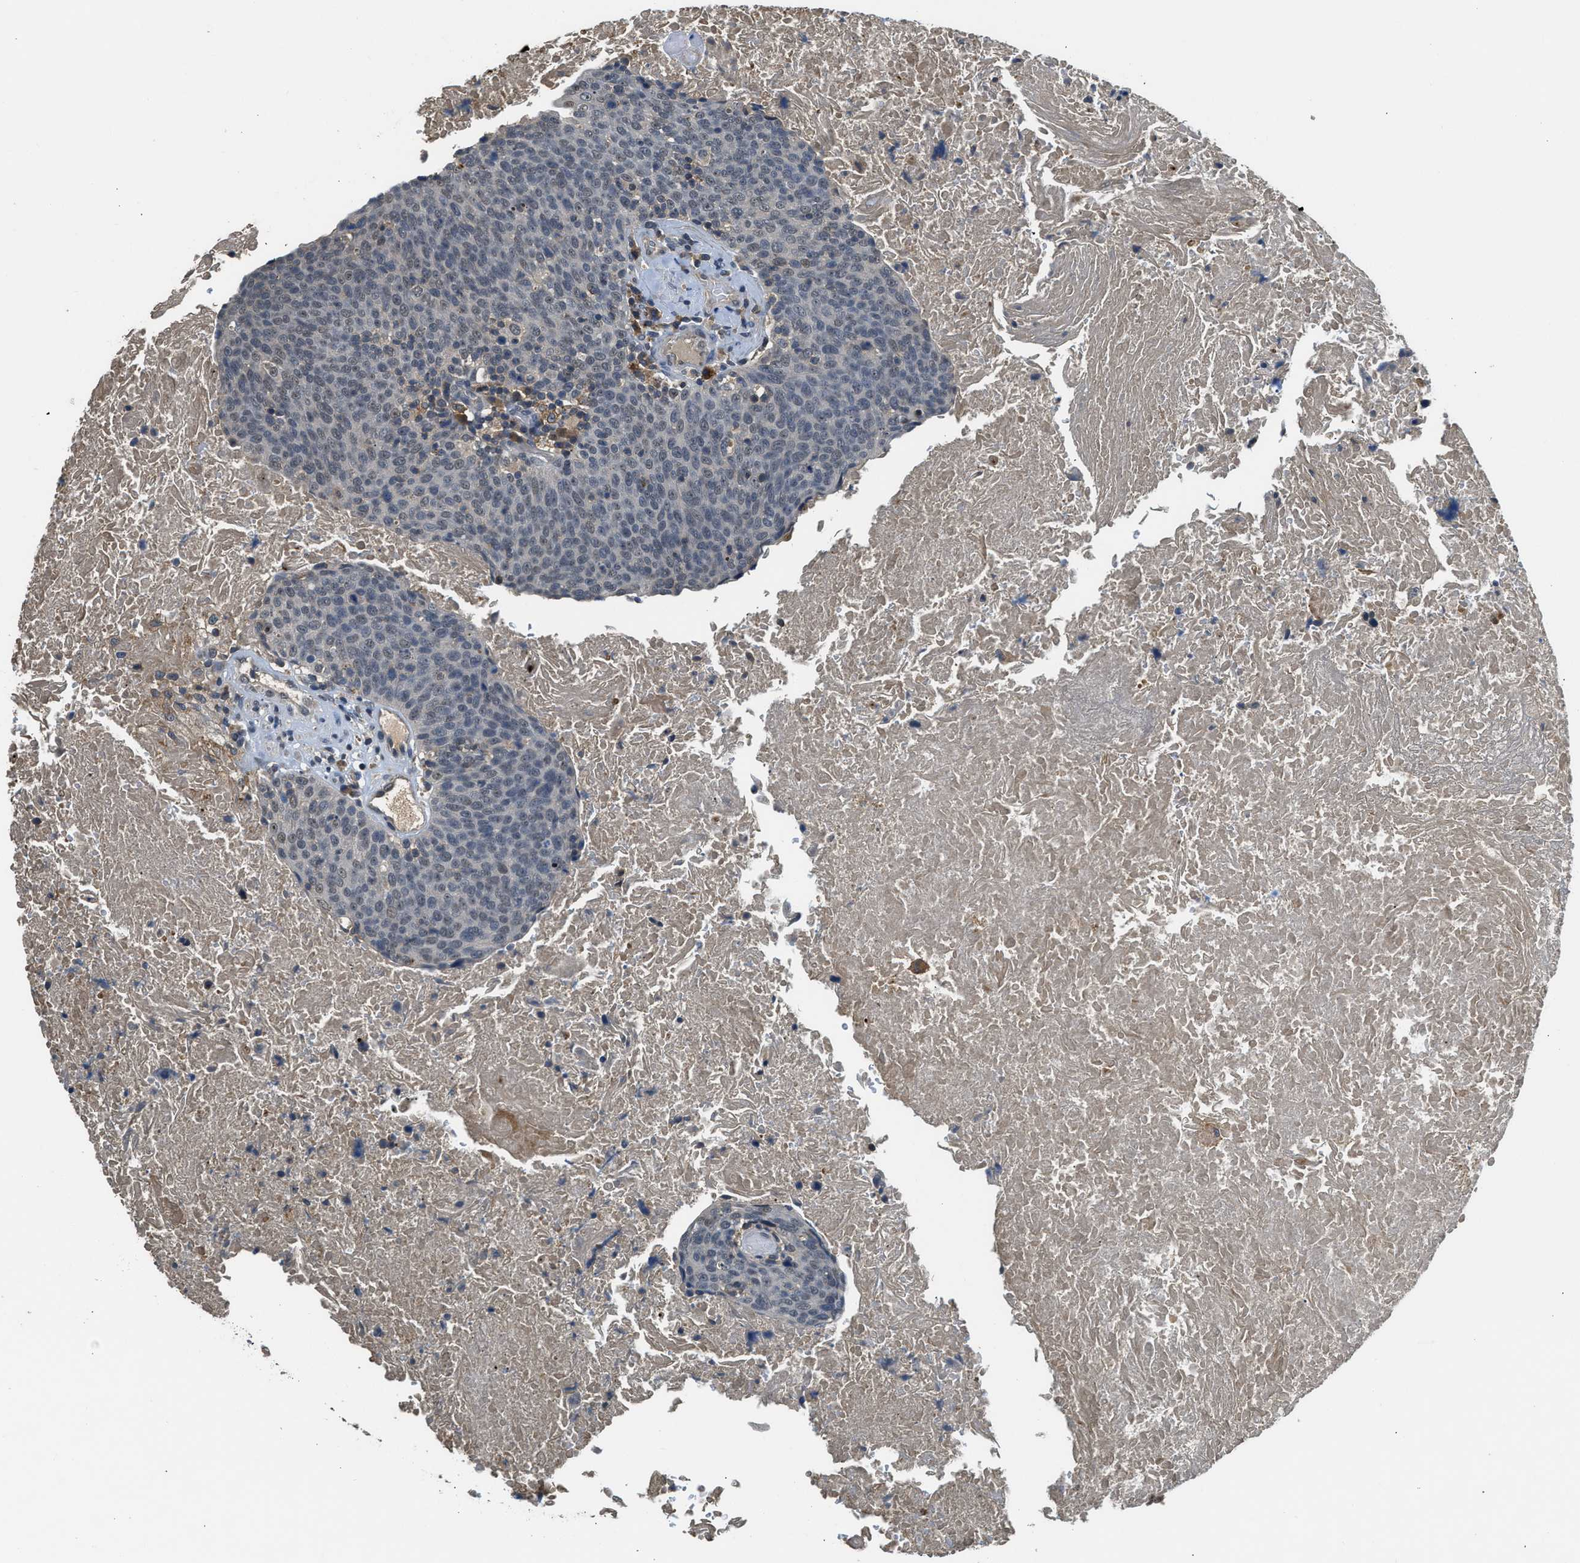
{"staining": {"intensity": "weak", "quantity": "<25%", "location": "nuclear"}, "tissue": "head and neck cancer", "cell_type": "Tumor cells", "image_type": "cancer", "snomed": [{"axis": "morphology", "description": "Squamous cell carcinoma, NOS"}, {"axis": "morphology", "description": "Squamous cell carcinoma, metastatic, NOS"}, {"axis": "topography", "description": "Lymph node"}, {"axis": "topography", "description": "Head-Neck"}], "caption": "Head and neck metastatic squamous cell carcinoma stained for a protein using IHC reveals no staining tumor cells.", "gene": "SLC15A4", "patient": {"sex": "male", "age": 62}}